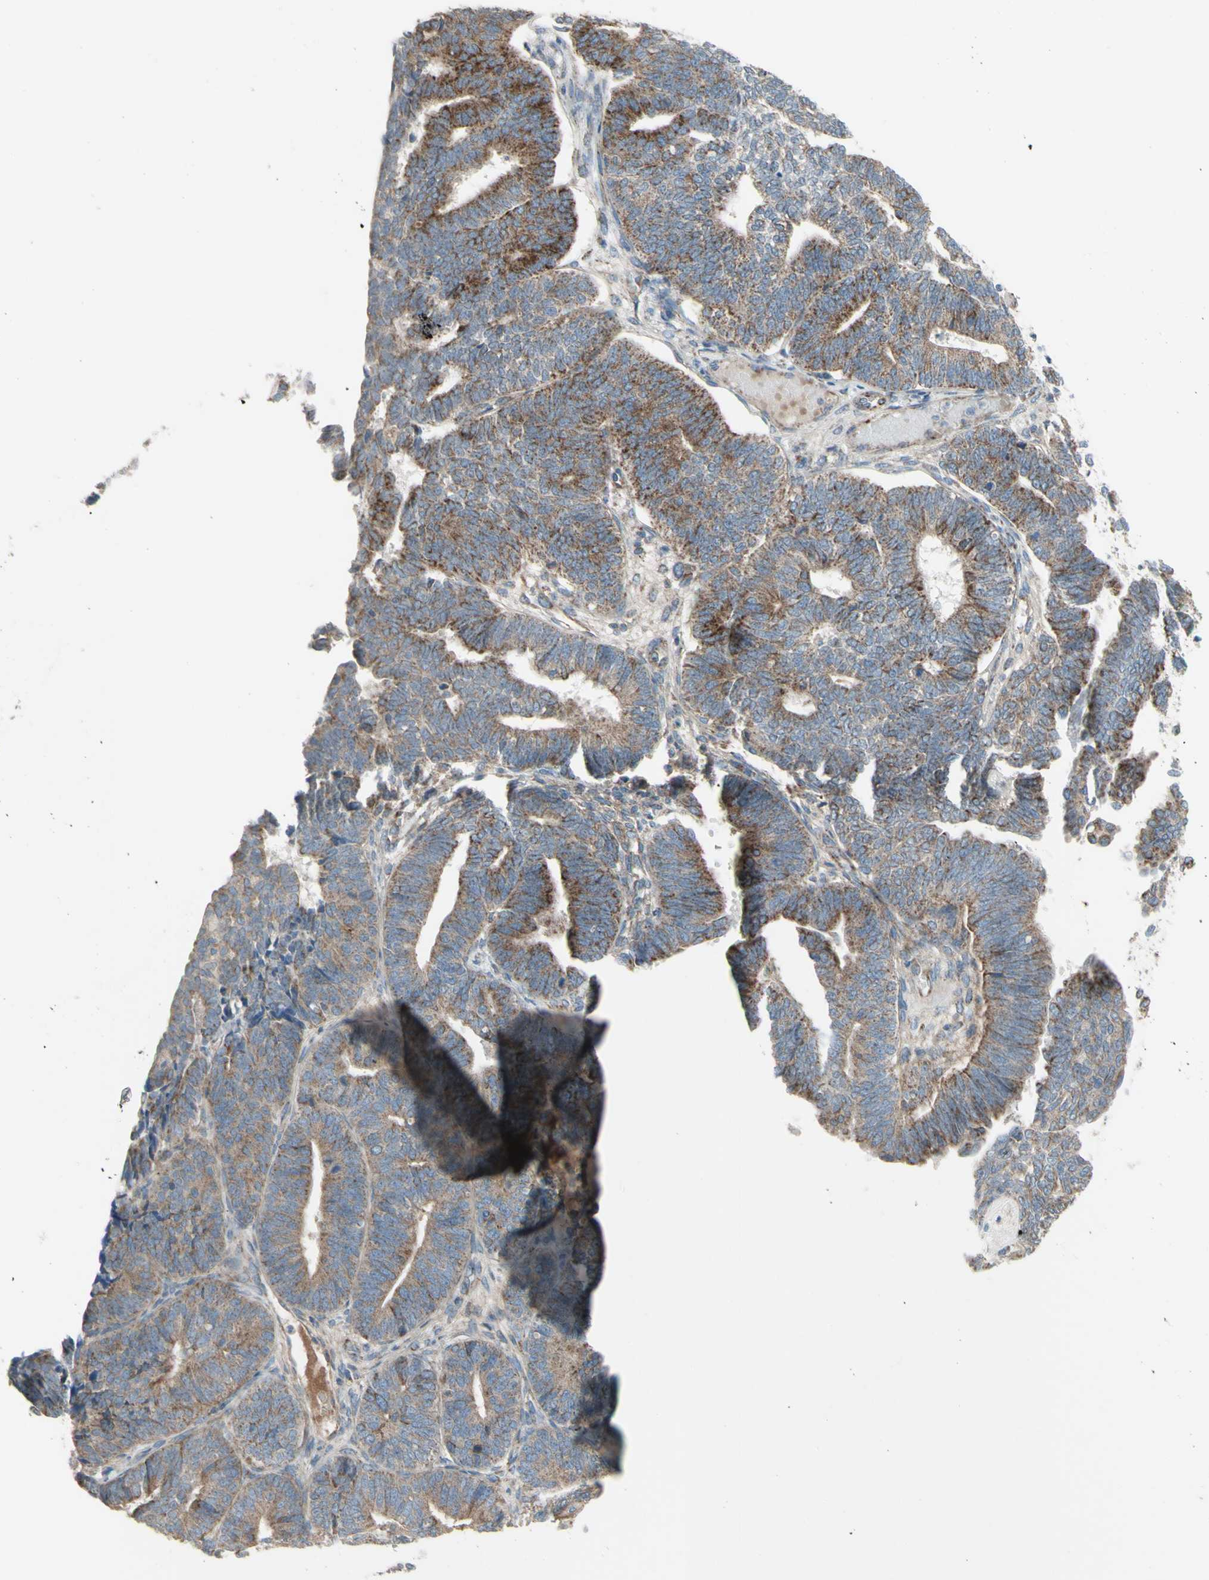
{"staining": {"intensity": "weak", "quantity": "25%-75%", "location": "cytoplasmic/membranous"}, "tissue": "endometrial cancer", "cell_type": "Tumor cells", "image_type": "cancer", "snomed": [{"axis": "morphology", "description": "Adenocarcinoma, NOS"}, {"axis": "topography", "description": "Endometrium"}], "caption": "Immunohistochemistry micrograph of human endometrial cancer stained for a protein (brown), which displays low levels of weak cytoplasmic/membranous expression in about 25%-75% of tumor cells.", "gene": "FAM171B", "patient": {"sex": "female", "age": 70}}